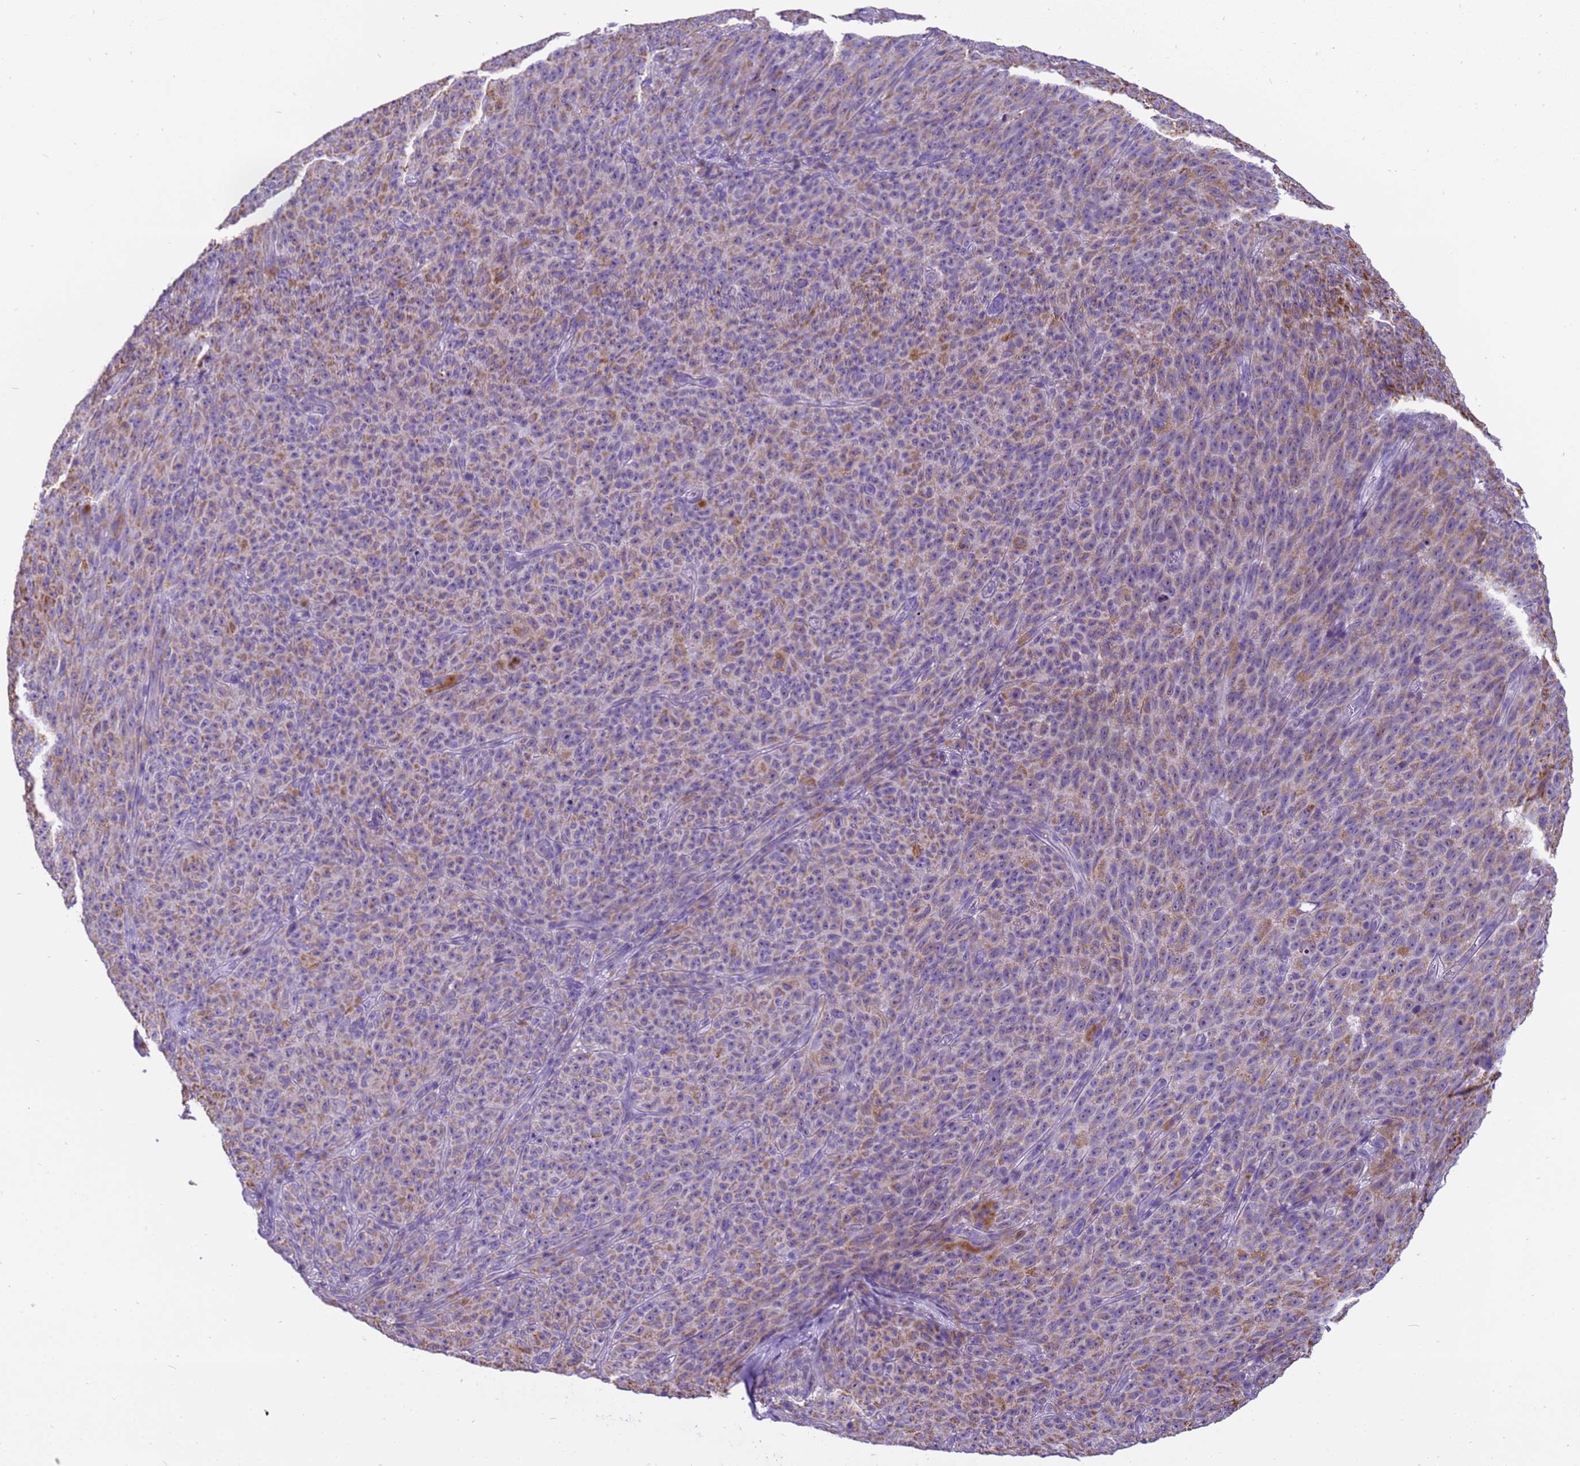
{"staining": {"intensity": "moderate", "quantity": "25%-75%", "location": "cytoplasmic/membranous"}, "tissue": "melanoma", "cell_type": "Tumor cells", "image_type": "cancer", "snomed": [{"axis": "morphology", "description": "Malignant melanoma, NOS"}, {"axis": "topography", "description": "Skin"}], "caption": "A micrograph of human melanoma stained for a protein reveals moderate cytoplasmic/membranous brown staining in tumor cells.", "gene": "PIEZO2", "patient": {"sex": "female", "age": 82}}